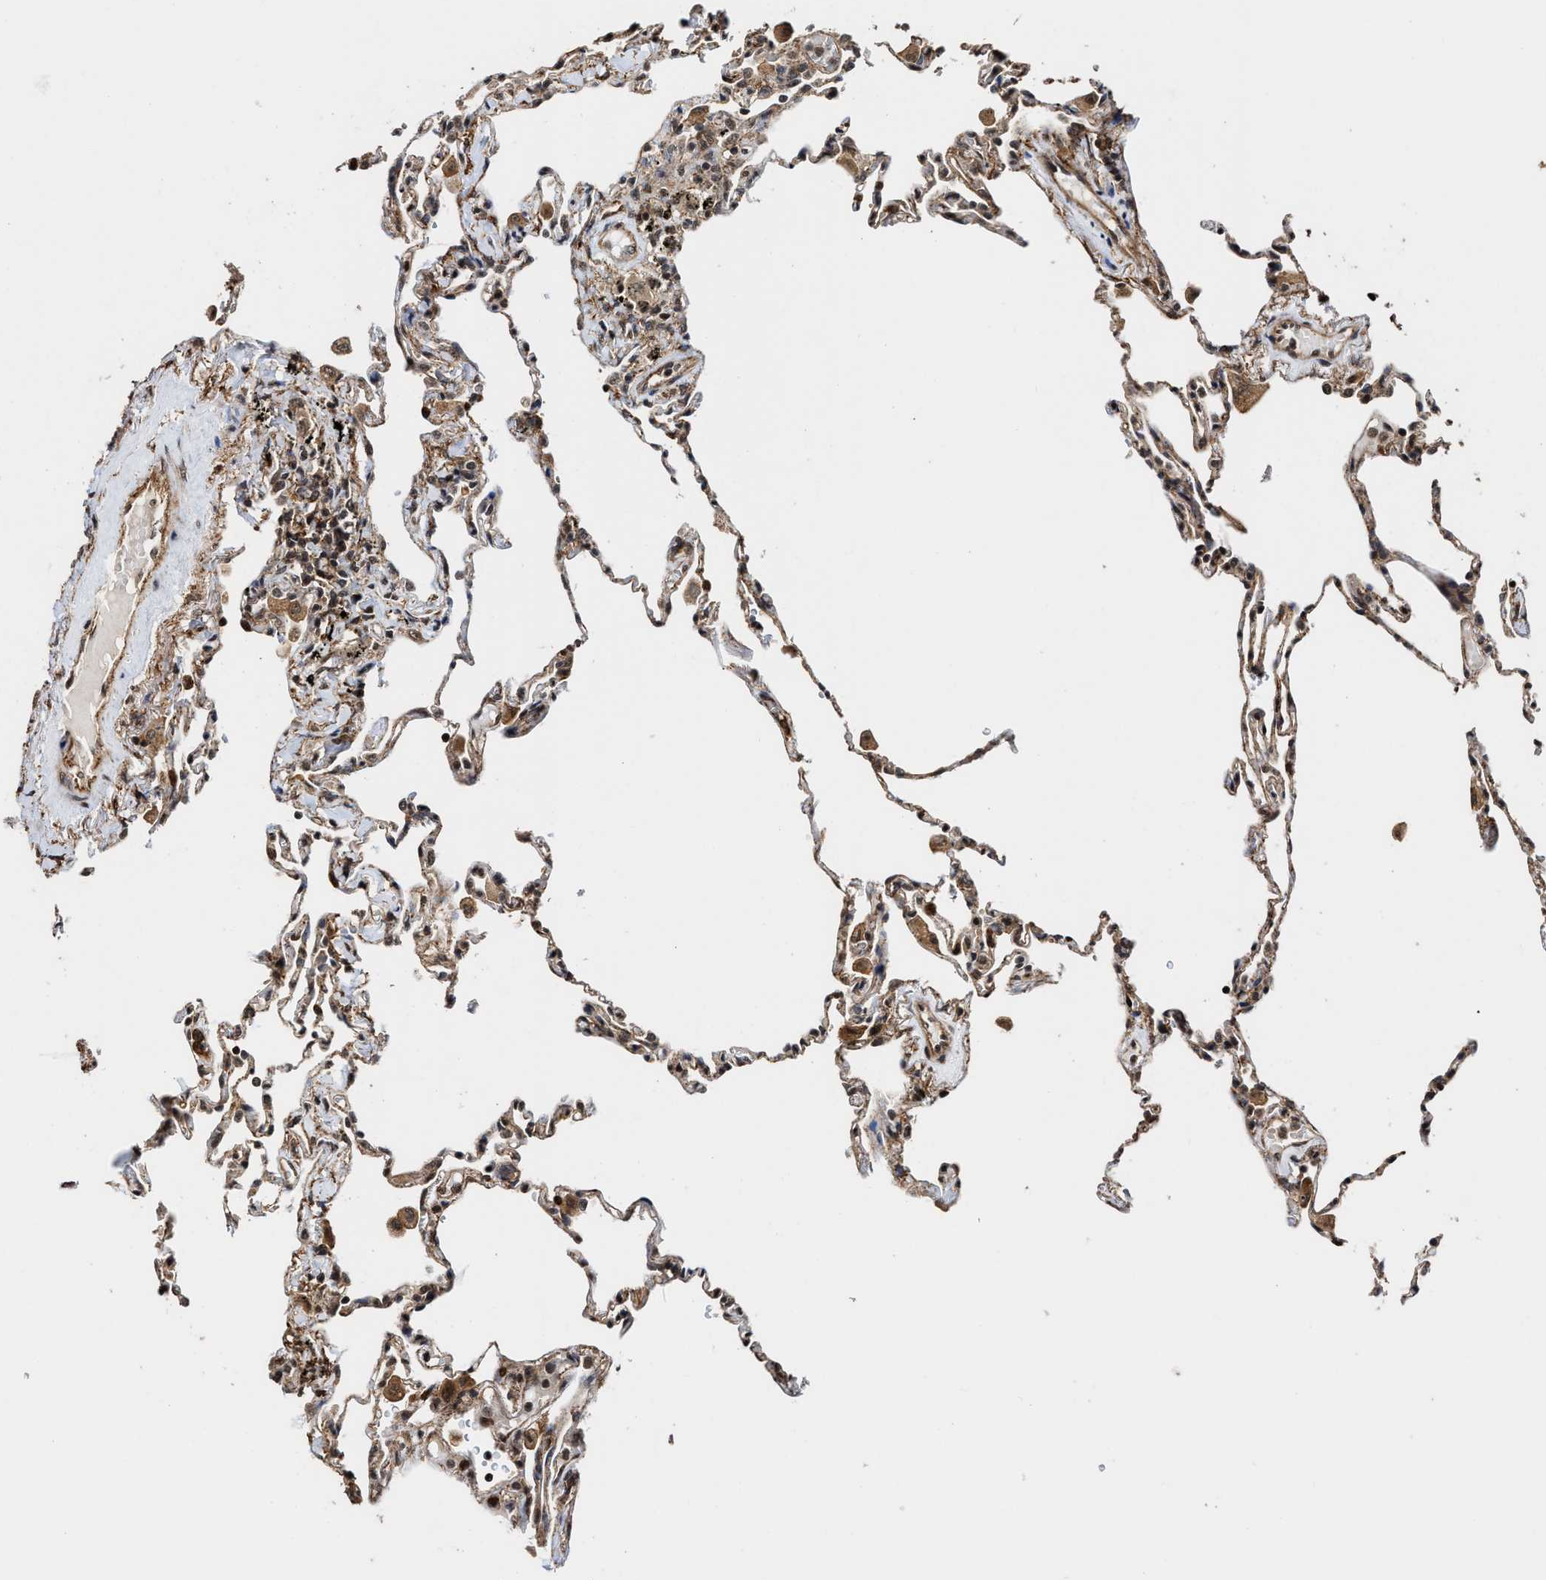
{"staining": {"intensity": "moderate", "quantity": "<25%", "location": "cytoplasmic/membranous,nuclear"}, "tissue": "lung", "cell_type": "Alveolar cells", "image_type": "normal", "snomed": [{"axis": "morphology", "description": "Normal tissue, NOS"}, {"axis": "topography", "description": "Lung"}], "caption": "Protein positivity by immunohistochemistry (IHC) reveals moderate cytoplasmic/membranous,nuclear positivity in about <25% of alveolar cells in normal lung.", "gene": "SEPTIN2", "patient": {"sex": "male", "age": 59}}